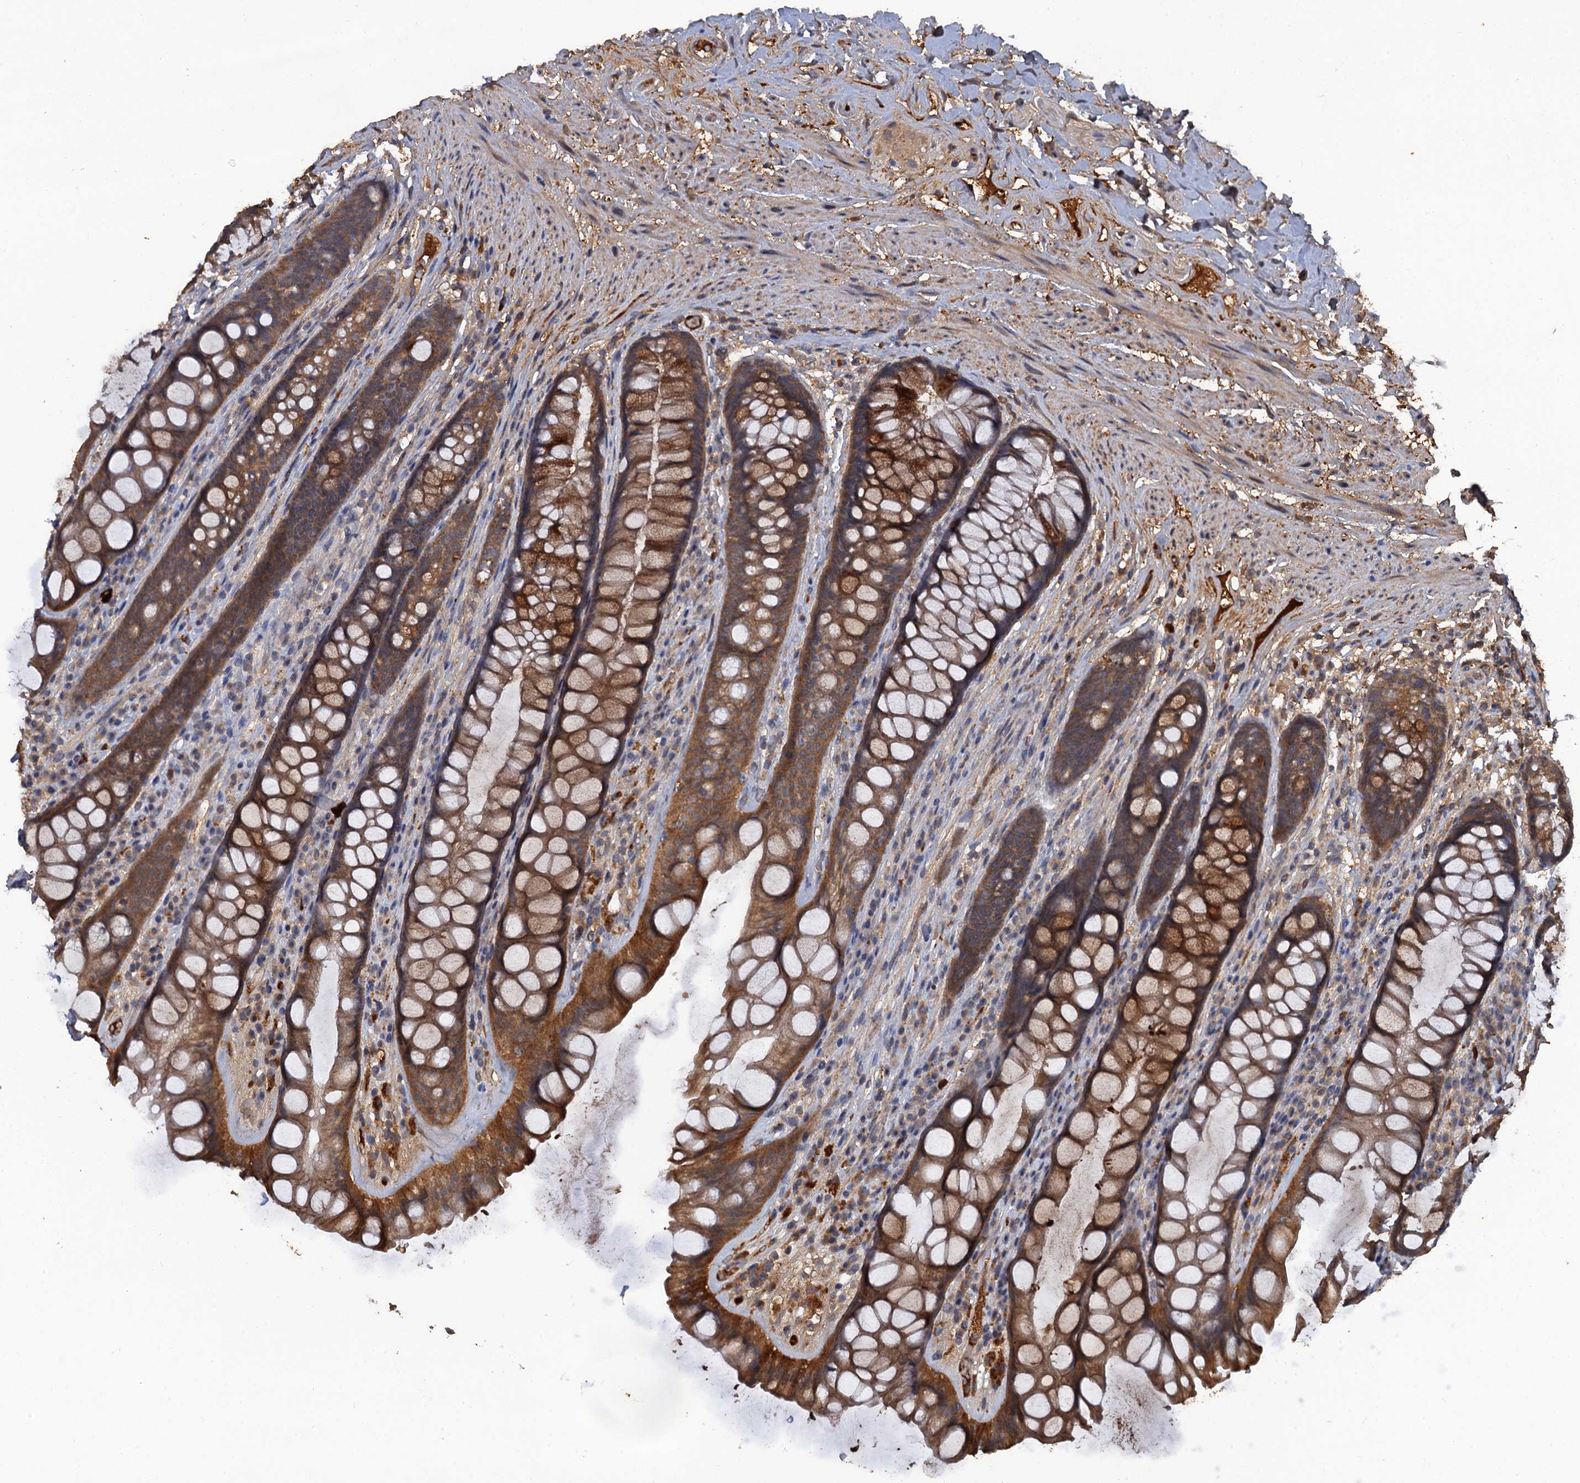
{"staining": {"intensity": "moderate", "quantity": ">75%", "location": "cytoplasmic/membranous"}, "tissue": "rectum", "cell_type": "Glandular cells", "image_type": "normal", "snomed": [{"axis": "morphology", "description": "Normal tissue, NOS"}, {"axis": "topography", "description": "Rectum"}], "caption": "Protein staining of normal rectum reveals moderate cytoplasmic/membranous expression in approximately >75% of glandular cells.", "gene": "HAPLN3", "patient": {"sex": "male", "age": 74}}